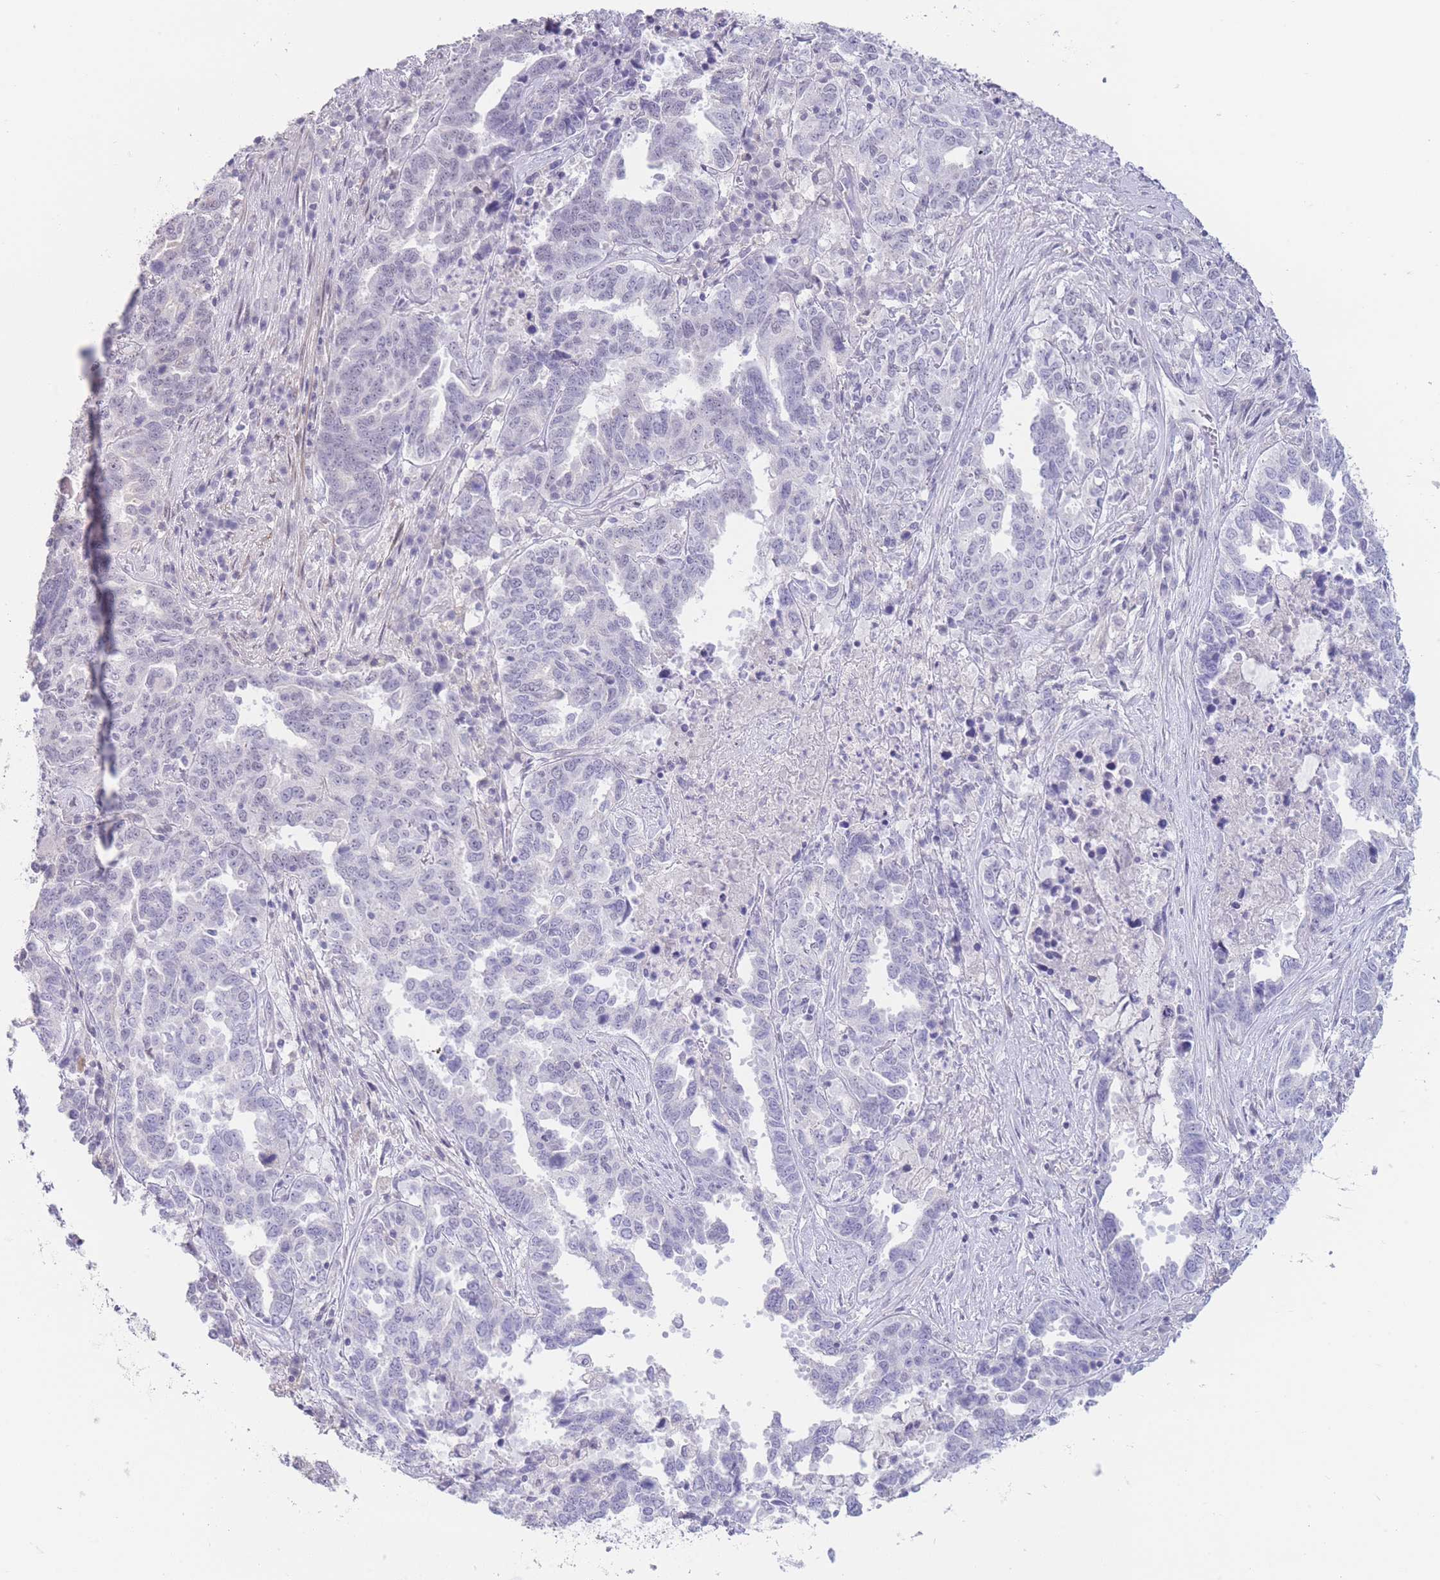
{"staining": {"intensity": "negative", "quantity": "none", "location": "none"}, "tissue": "ovarian cancer", "cell_type": "Tumor cells", "image_type": "cancer", "snomed": [{"axis": "morphology", "description": "Carcinoma, endometroid"}, {"axis": "topography", "description": "Ovary"}], "caption": "There is no significant staining in tumor cells of ovarian endometroid carcinoma.", "gene": "ASAP3", "patient": {"sex": "female", "age": 62}}